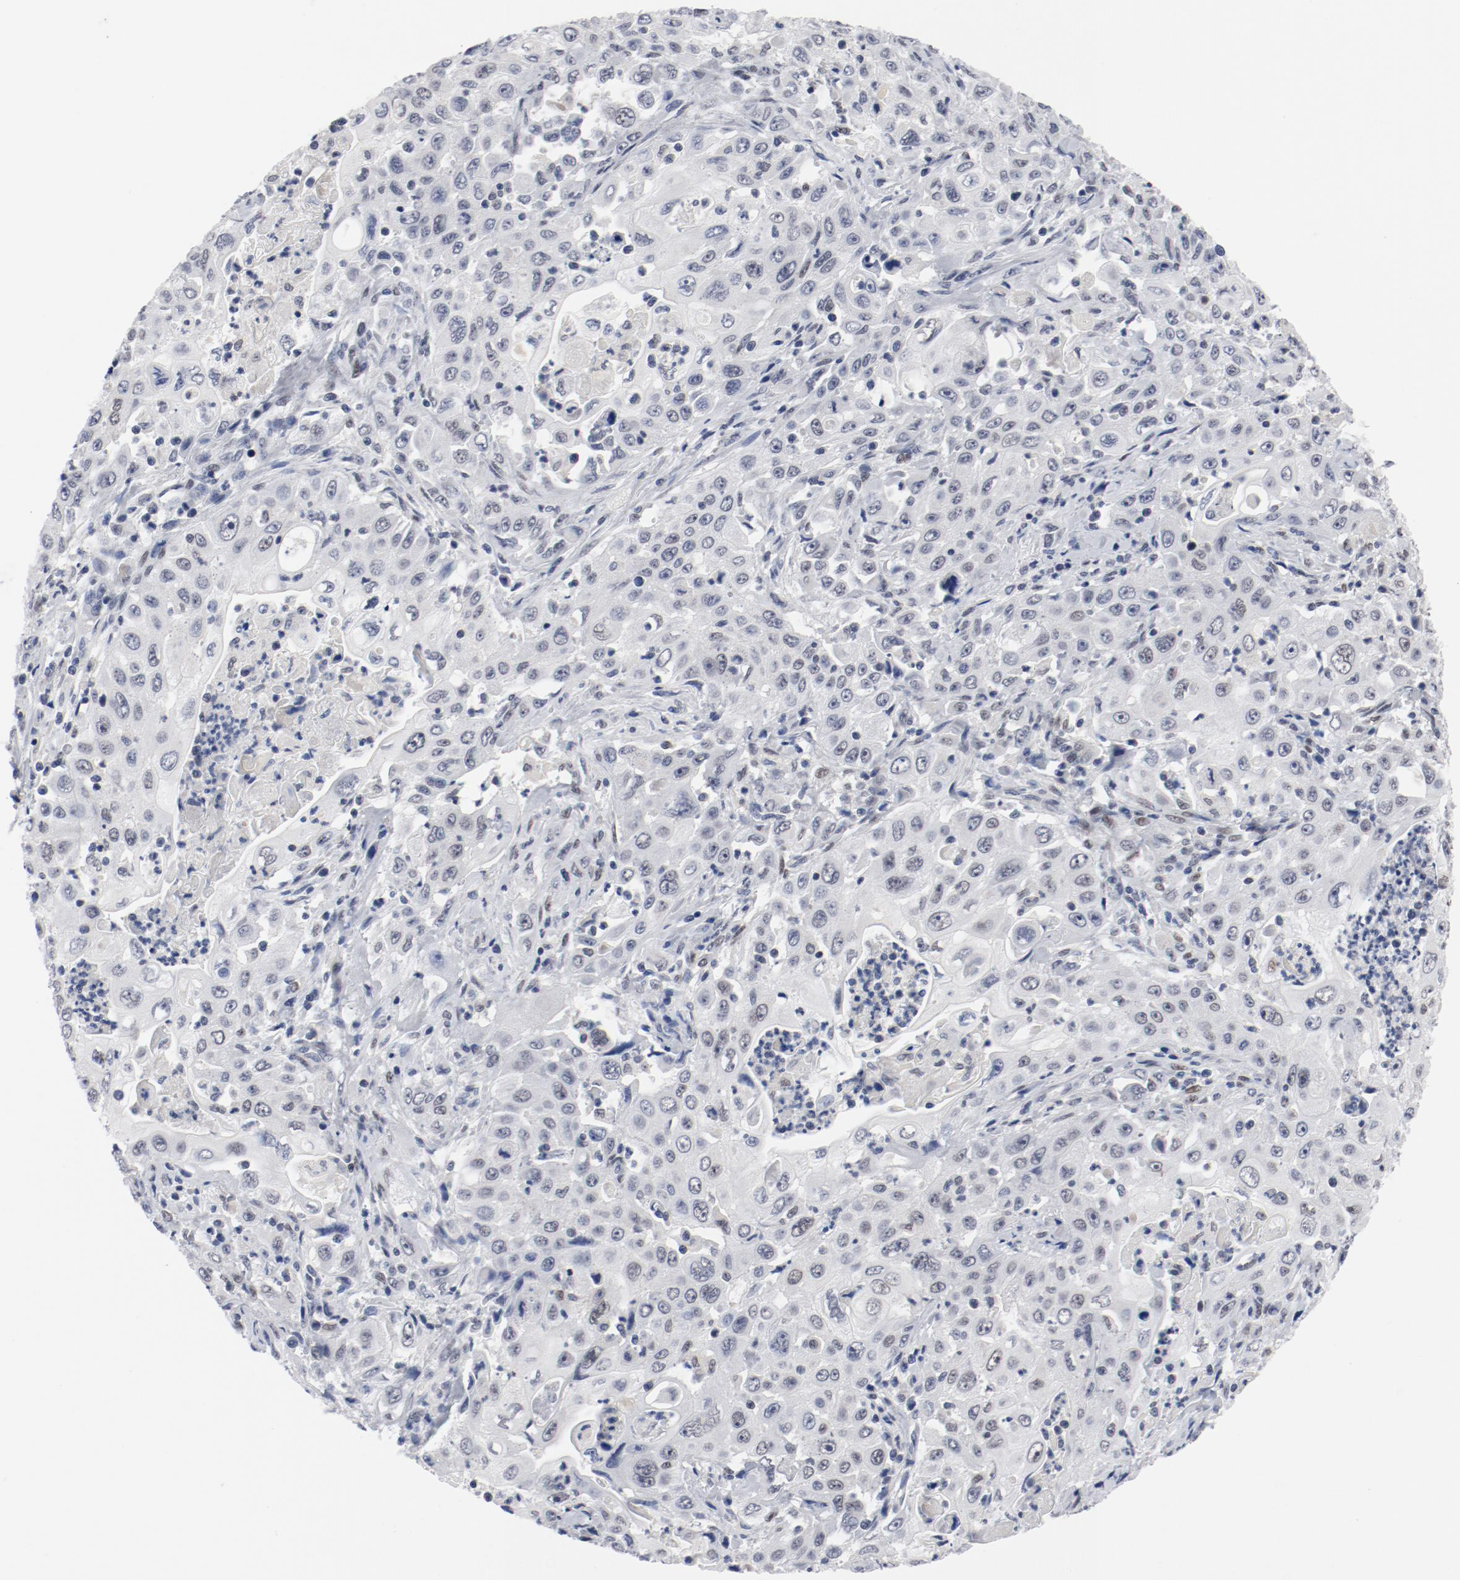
{"staining": {"intensity": "weak", "quantity": "25%-75%", "location": "nuclear"}, "tissue": "pancreatic cancer", "cell_type": "Tumor cells", "image_type": "cancer", "snomed": [{"axis": "morphology", "description": "Adenocarcinoma, NOS"}, {"axis": "topography", "description": "Pancreas"}], "caption": "Protein expression analysis of human adenocarcinoma (pancreatic) reveals weak nuclear positivity in approximately 25%-75% of tumor cells. The staining was performed using DAB (3,3'-diaminobenzidine) to visualize the protein expression in brown, while the nuclei were stained in blue with hematoxylin (Magnification: 20x).", "gene": "ARNT", "patient": {"sex": "male", "age": 70}}